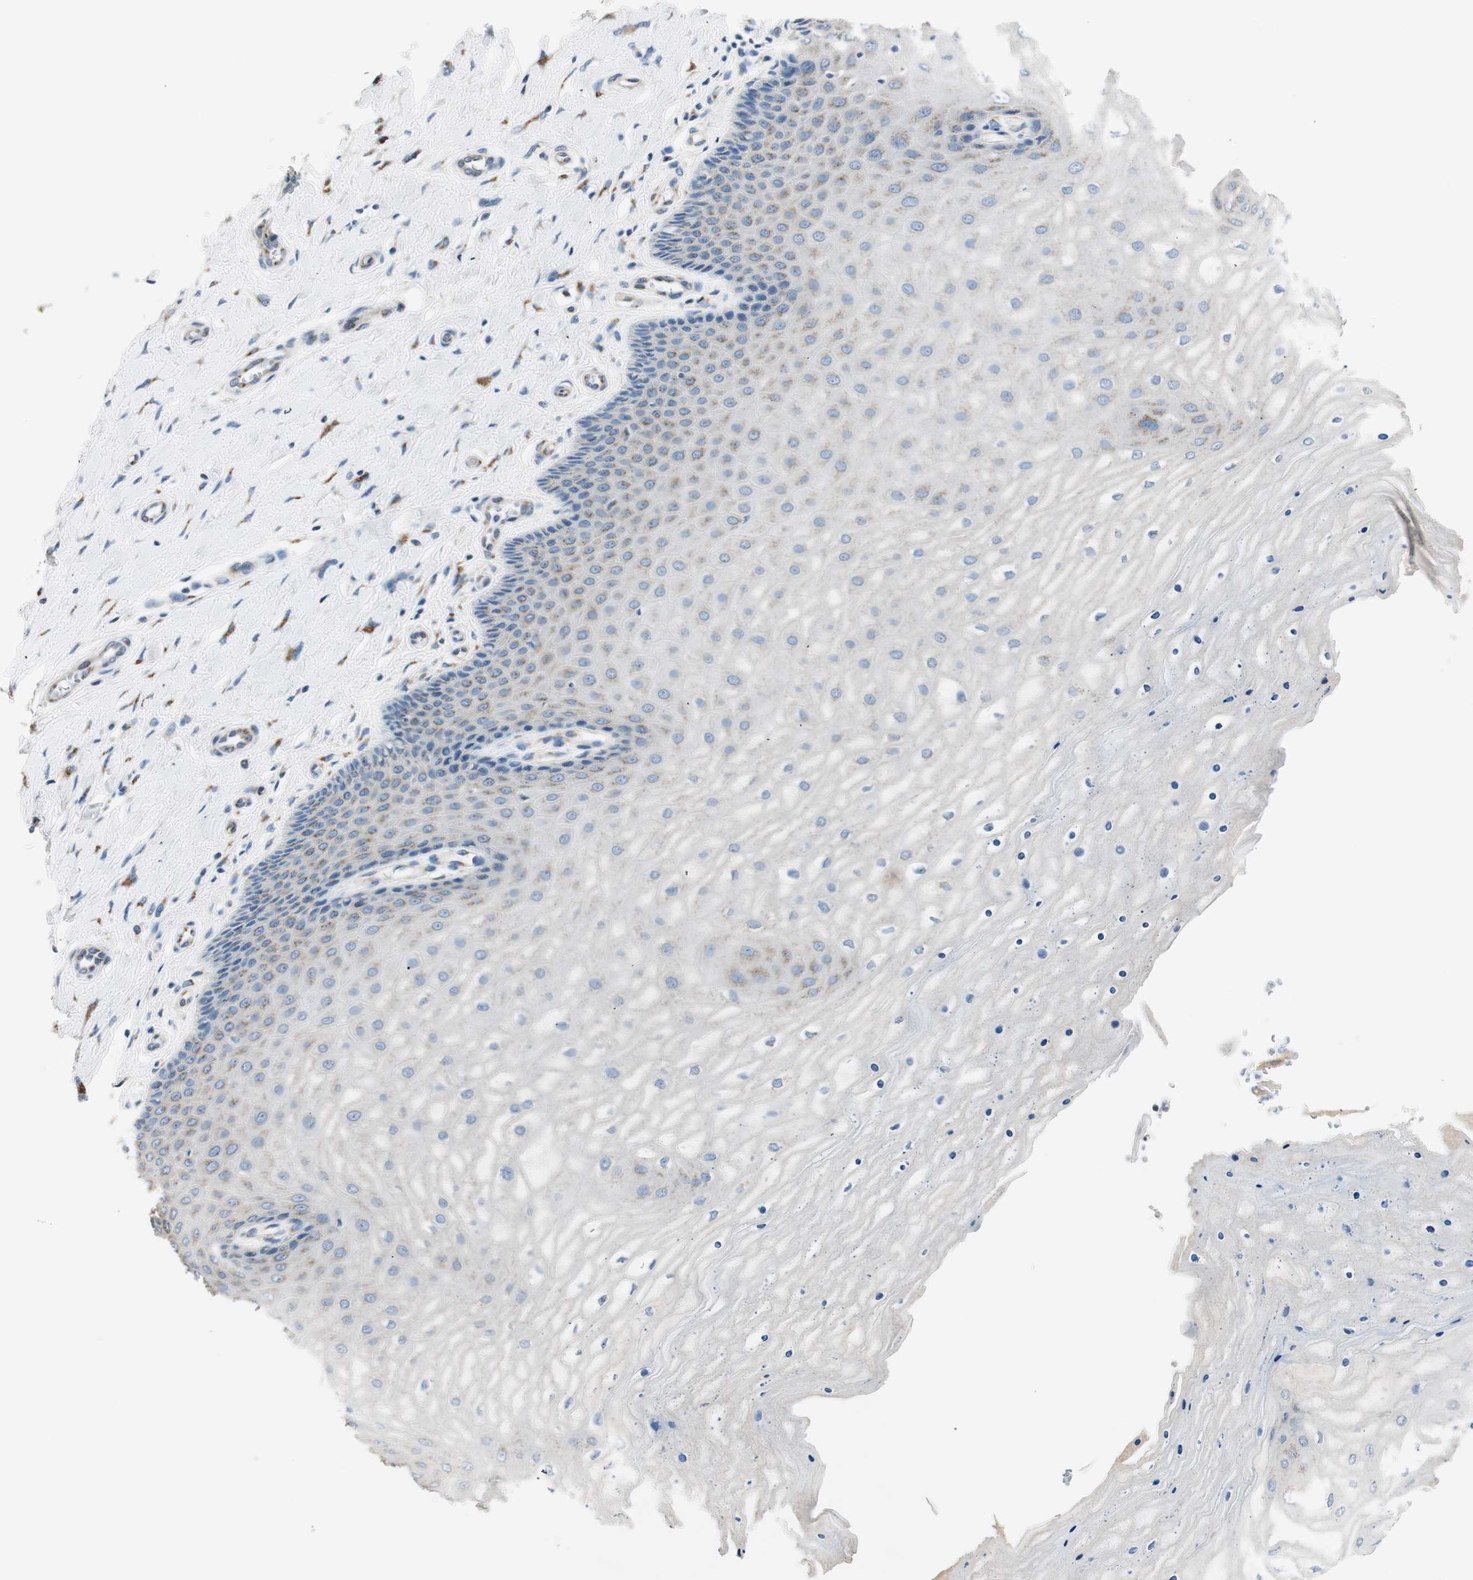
{"staining": {"intensity": "moderate", "quantity": ">75%", "location": "cytoplasmic/membranous"}, "tissue": "cervix", "cell_type": "Glandular cells", "image_type": "normal", "snomed": [{"axis": "morphology", "description": "Normal tissue, NOS"}, {"axis": "topography", "description": "Cervix"}], "caption": "A medium amount of moderate cytoplasmic/membranous expression is identified in approximately >75% of glandular cells in normal cervix.", "gene": "TMF1", "patient": {"sex": "female", "age": 55}}